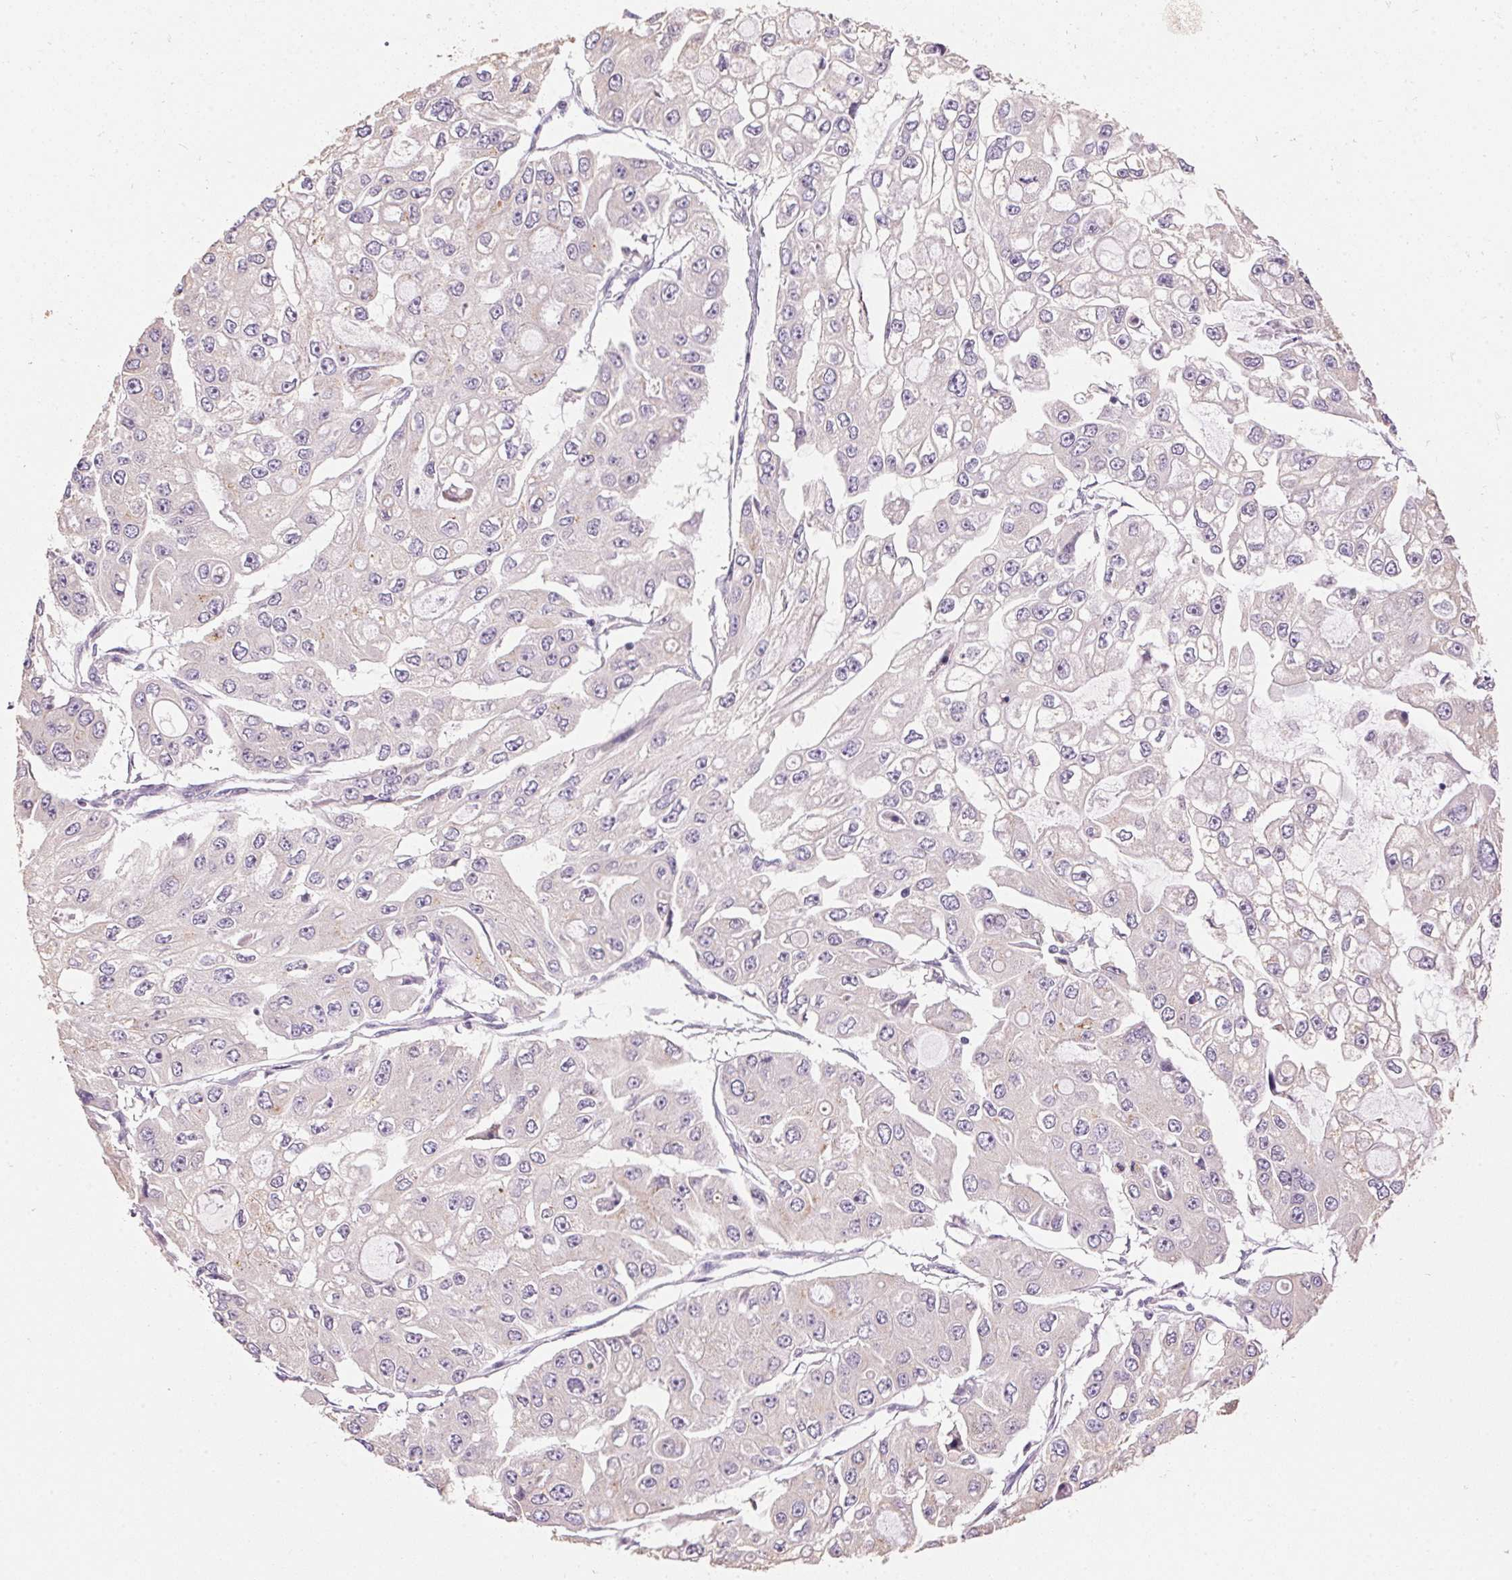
{"staining": {"intensity": "negative", "quantity": "none", "location": "none"}, "tissue": "ovarian cancer", "cell_type": "Tumor cells", "image_type": "cancer", "snomed": [{"axis": "morphology", "description": "Cystadenocarcinoma, serous, NOS"}, {"axis": "topography", "description": "Ovary"}], "caption": "IHC of human ovarian cancer (serous cystadenocarcinoma) exhibits no expression in tumor cells.", "gene": "LYZL6", "patient": {"sex": "female", "age": 56}}